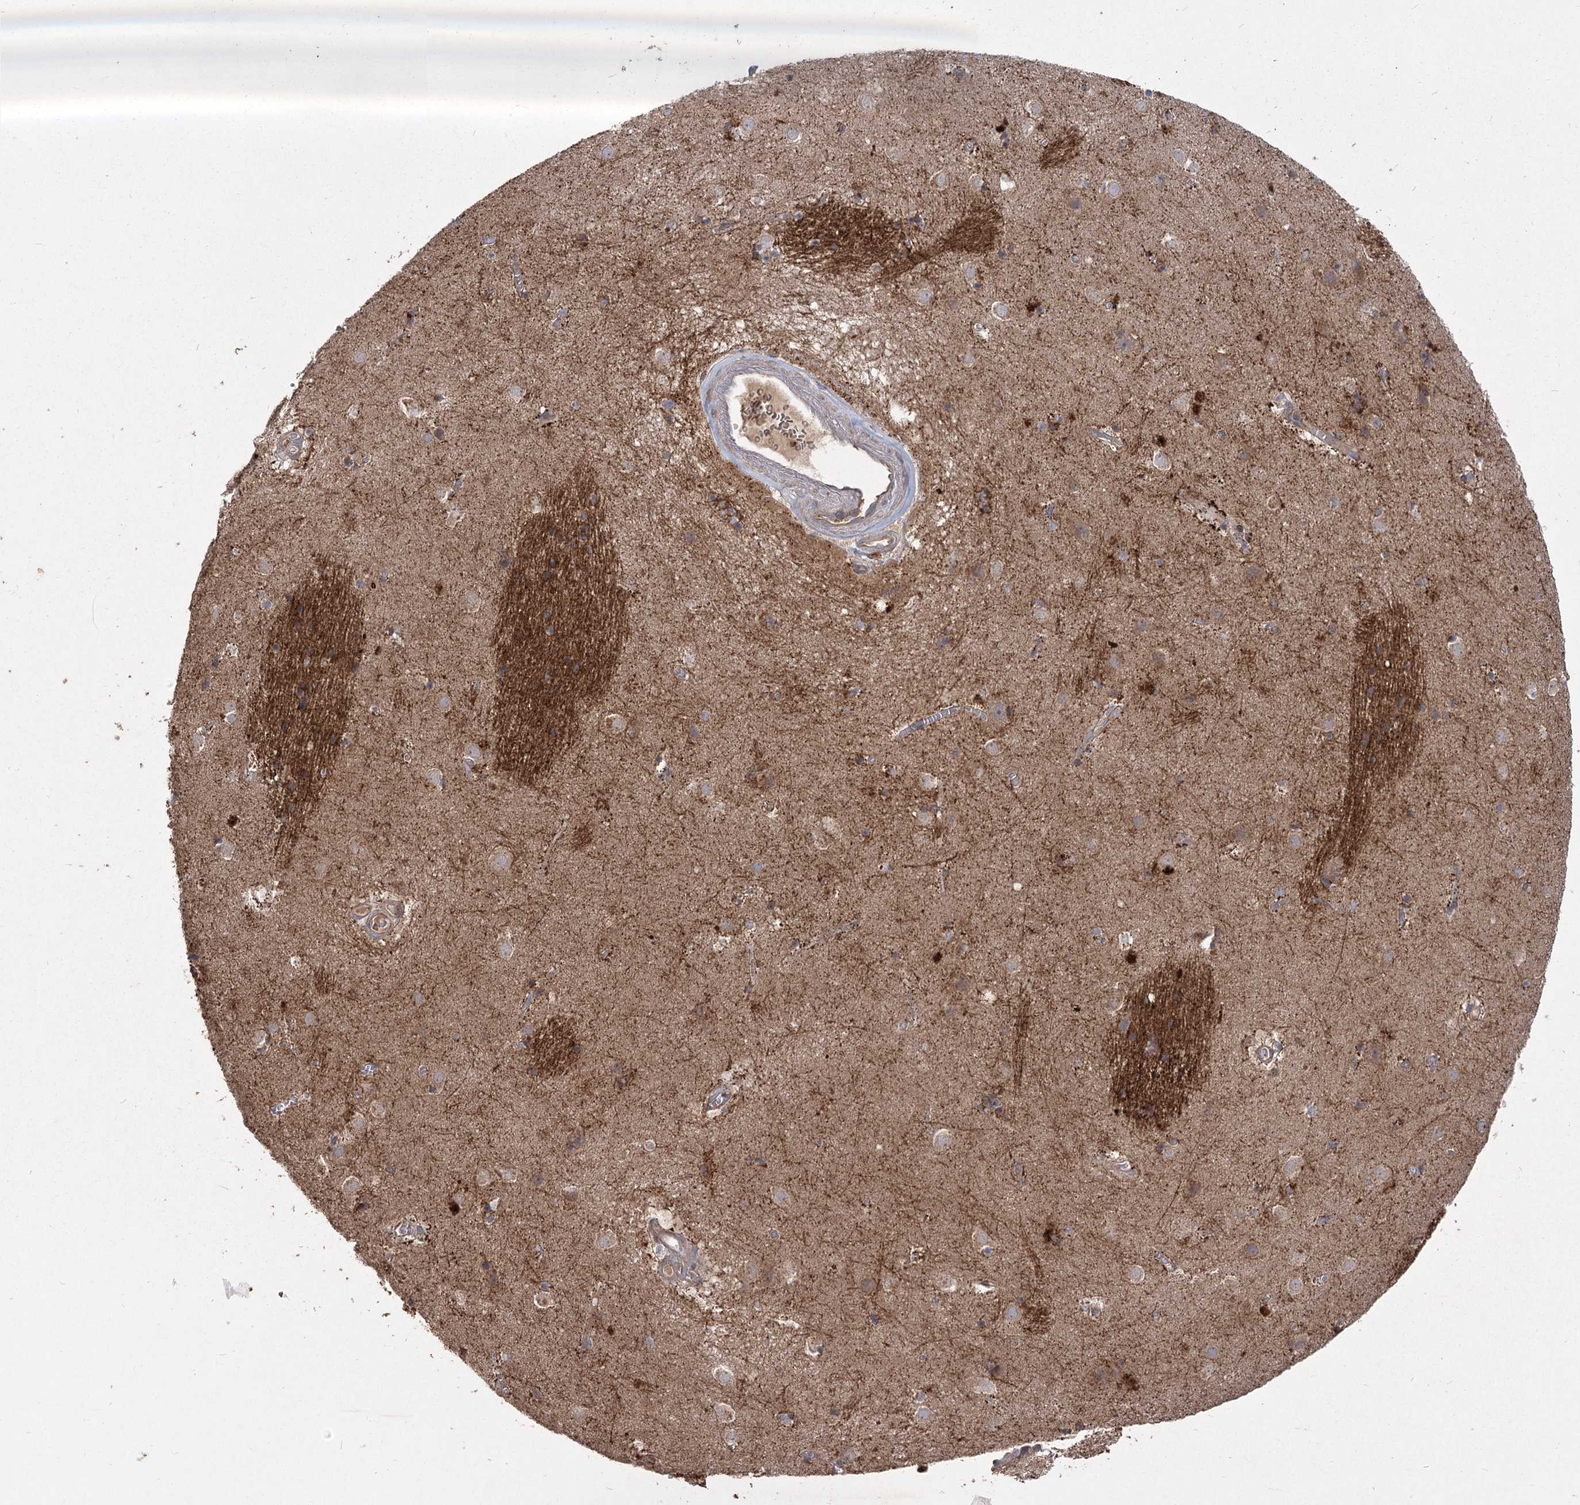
{"staining": {"intensity": "moderate", "quantity": "<25%", "location": "cytoplasmic/membranous"}, "tissue": "caudate", "cell_type": "Glial cells", "image_type": "normal", "snomed": [{"axis": "morphology", "description": "Normal tissue, NOS"}, {"axis": "topography", "description": "Lateral ventricle wall"}], "caption": "Immunohistochemistry (IHC) histopathology image of normal human caudate stained for a protein (brown), which reveals low levels of moderate cytoplasmic/membranous expression in about <25% of glial cells.", "gene": "RIN2", "patient": {"sex": "male", "age": 70}}